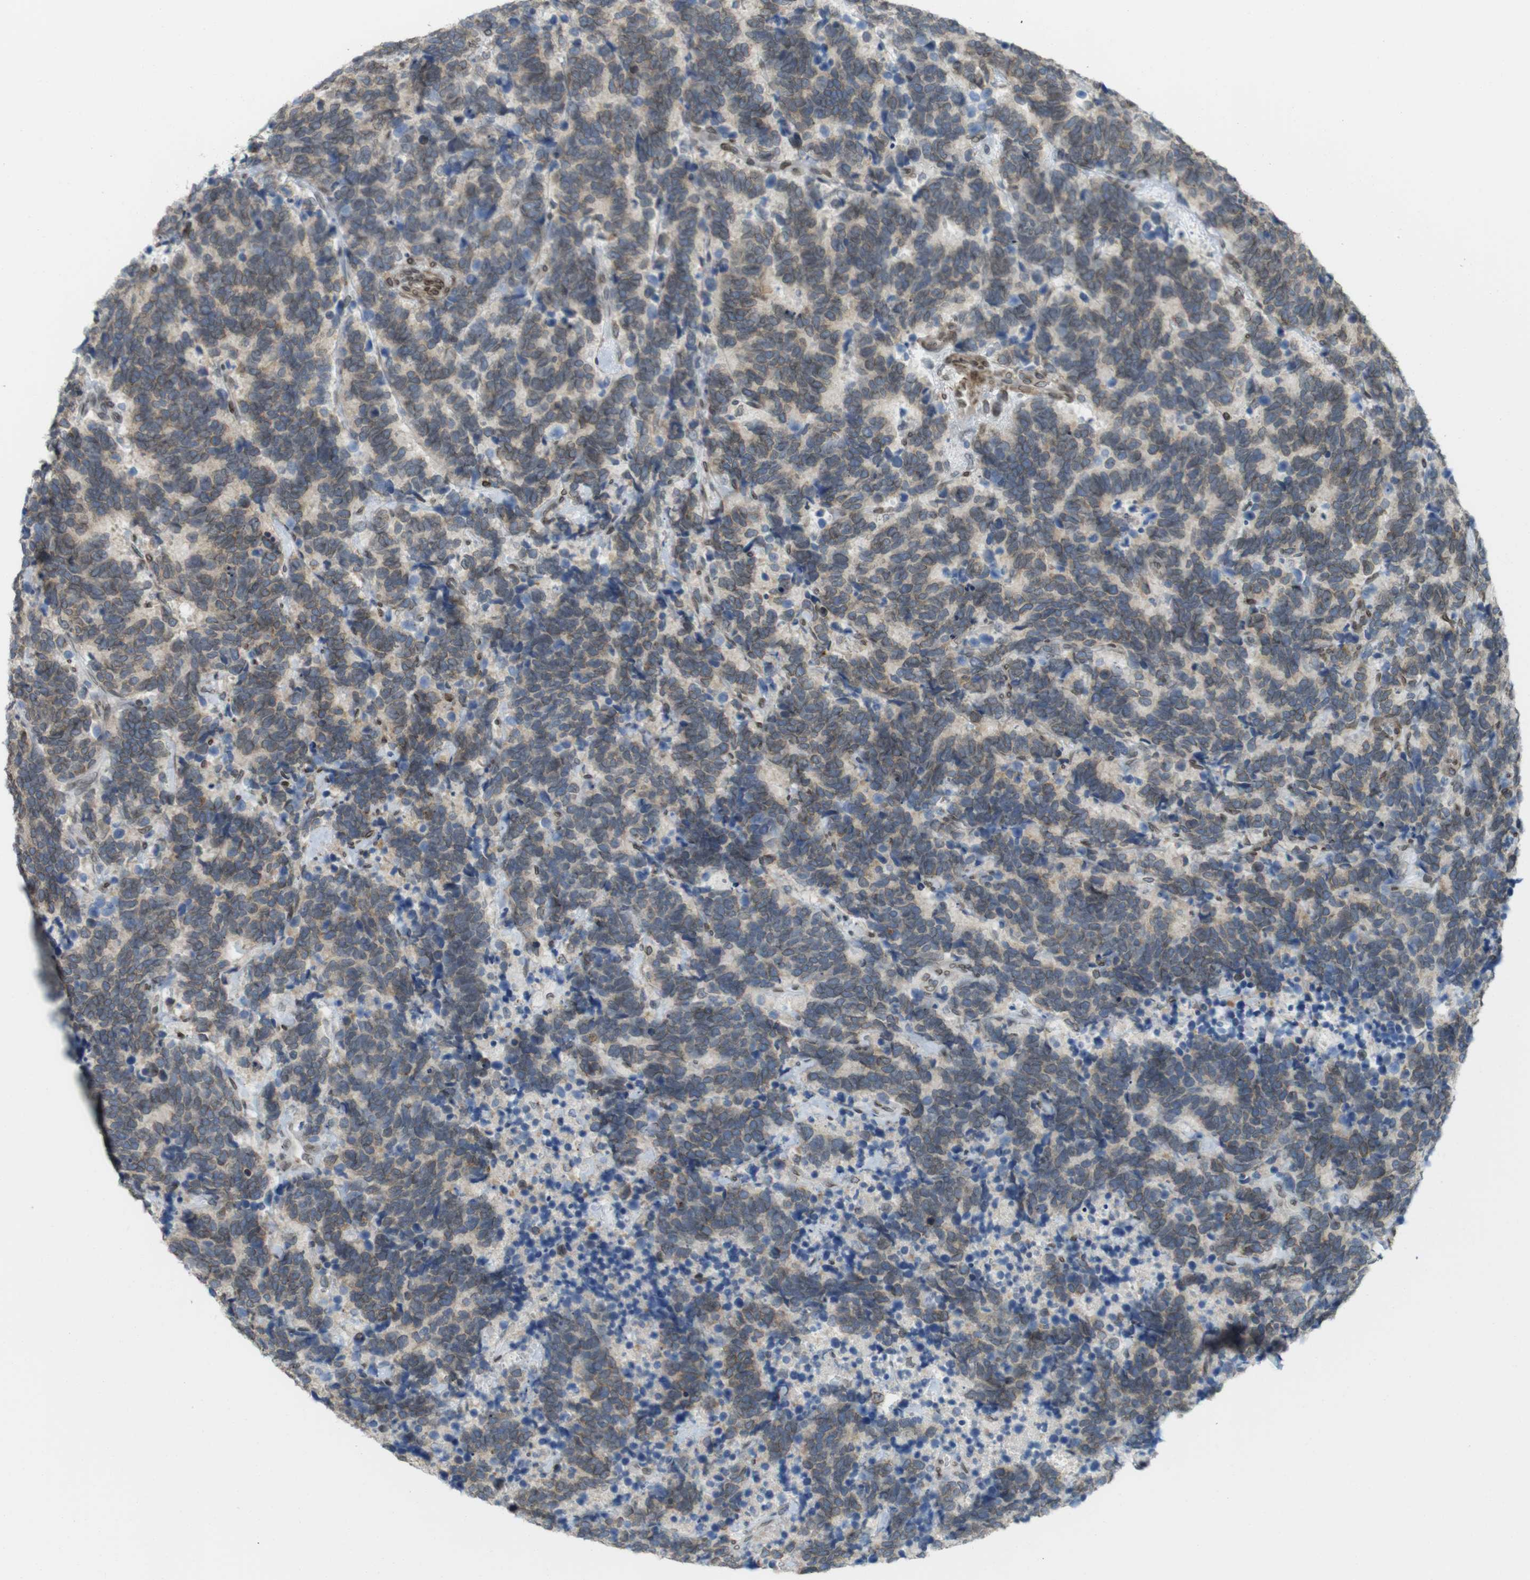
{"staining": {"intensity": "weak", "quantity": ">75%", "location": "cytoplasmic/membranous"}, "tissue": "carcinoid", "cell_type": "Tumor cells", "image_type": "cancer", "snomed": [{"axis": "morphology", "description": "Carcinoma, NOS"}, {"axis": "morphology", "description": "Carcinoid, malignant, NOS"}, {"axis": "topography", "description": "Urinary bladder"}], "caption": "DAB immunohistochemical staining of carcinoid shows weak cytoplasmic/membranous protein expression in about >75% of tumor cells.", "gene": "ARL6IP6", "patient": {"sex": "male", "age": 57}}